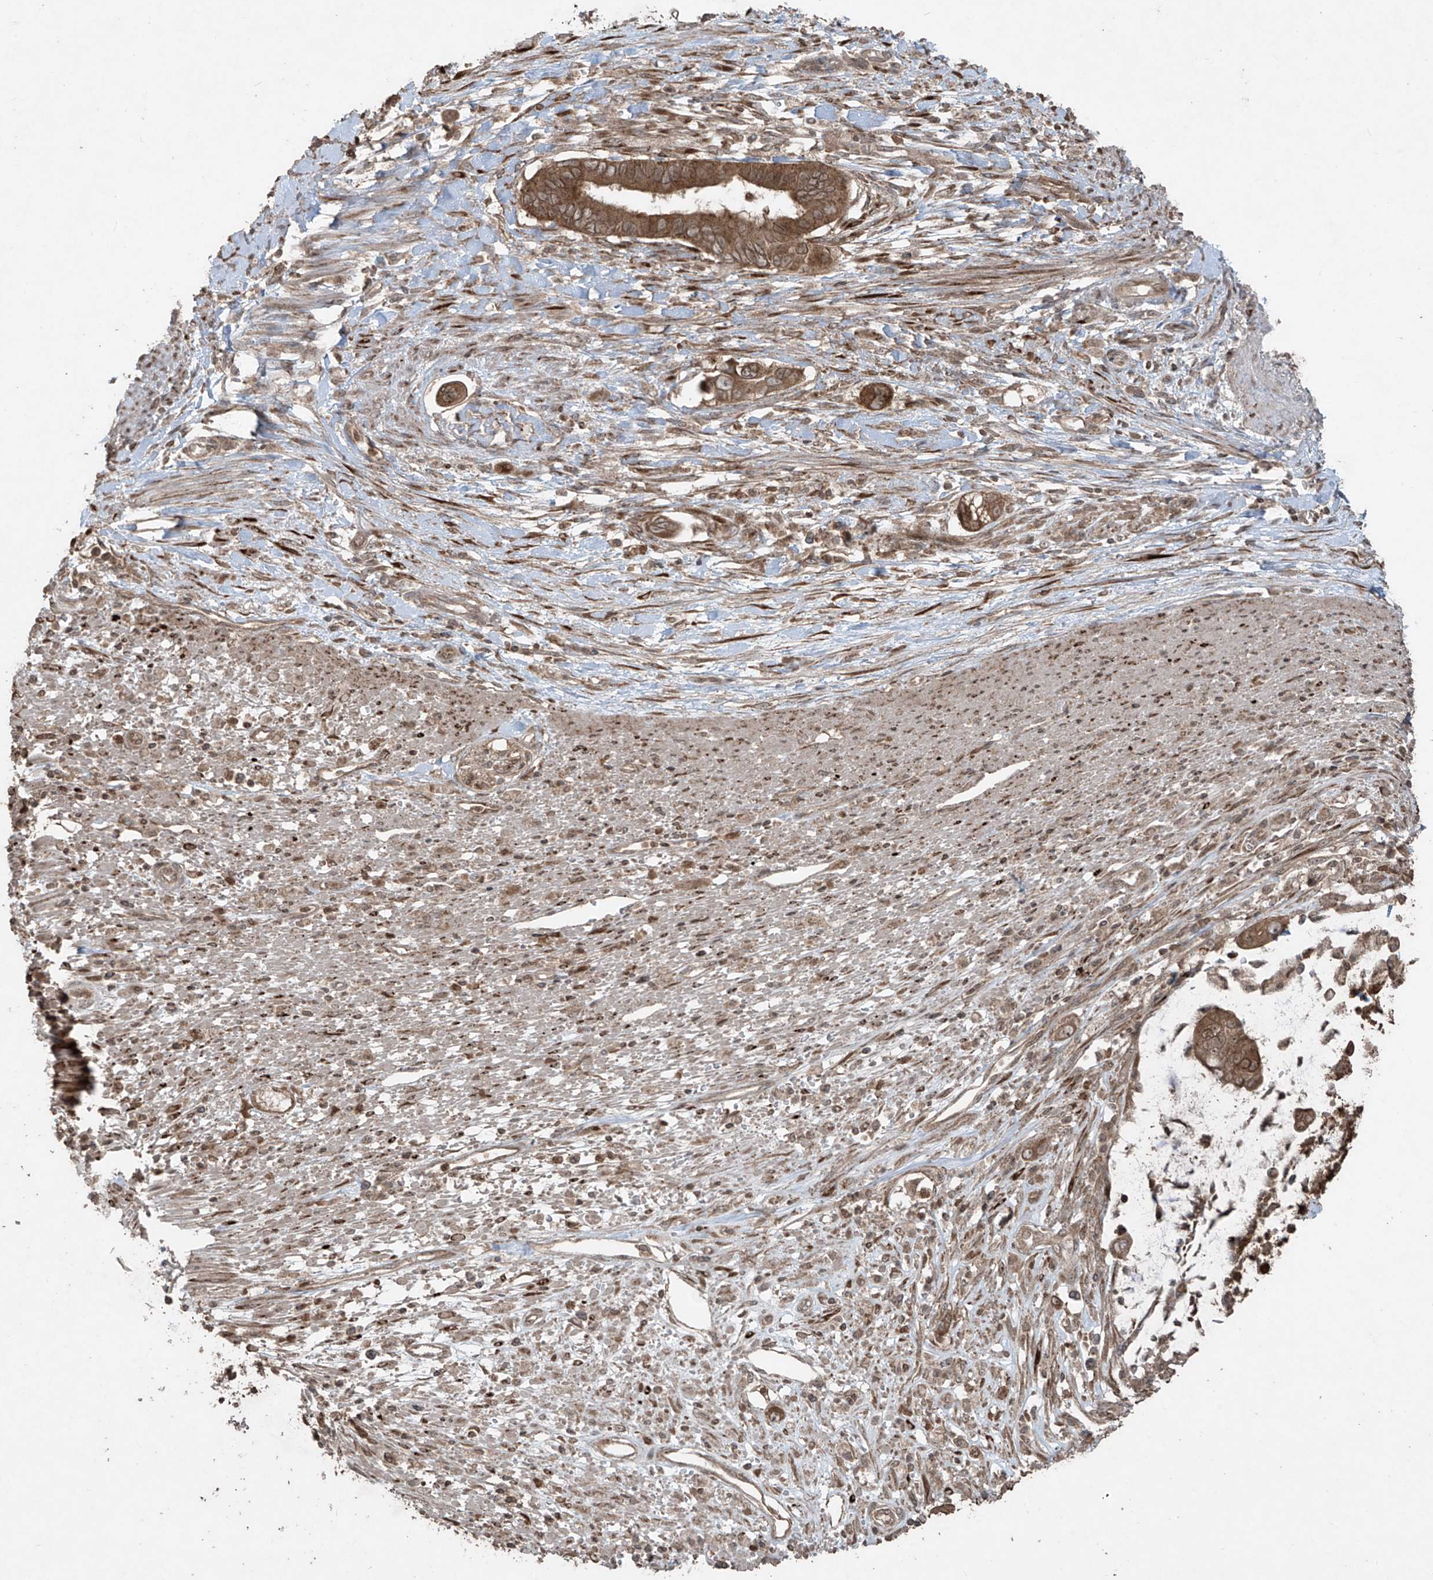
{"staining": {"intensity": "moderate", "quantity": ">75%", "location": "cytoplasmic/membranous"}, "tissue": "pancreatic cancer", "cell_type": "Tumor cells", "image_type": "cancer", "snomed": [{"axis": "morphology", "description": "Adenocarcinoma, NOS"}, {"axis": "topography", "description": "Pancreas"}], "caption": "Immunohistochemistry (IHC) photomicrograph of adenocarcinoma (pancreatic) stained for a protein (brown), which shows medium levels of moderate cytoplasmic/membranous staining in about >75% of tumor cells.", "gene": "PGPEP1", "patient": {"sex": "male", "age": 68}}